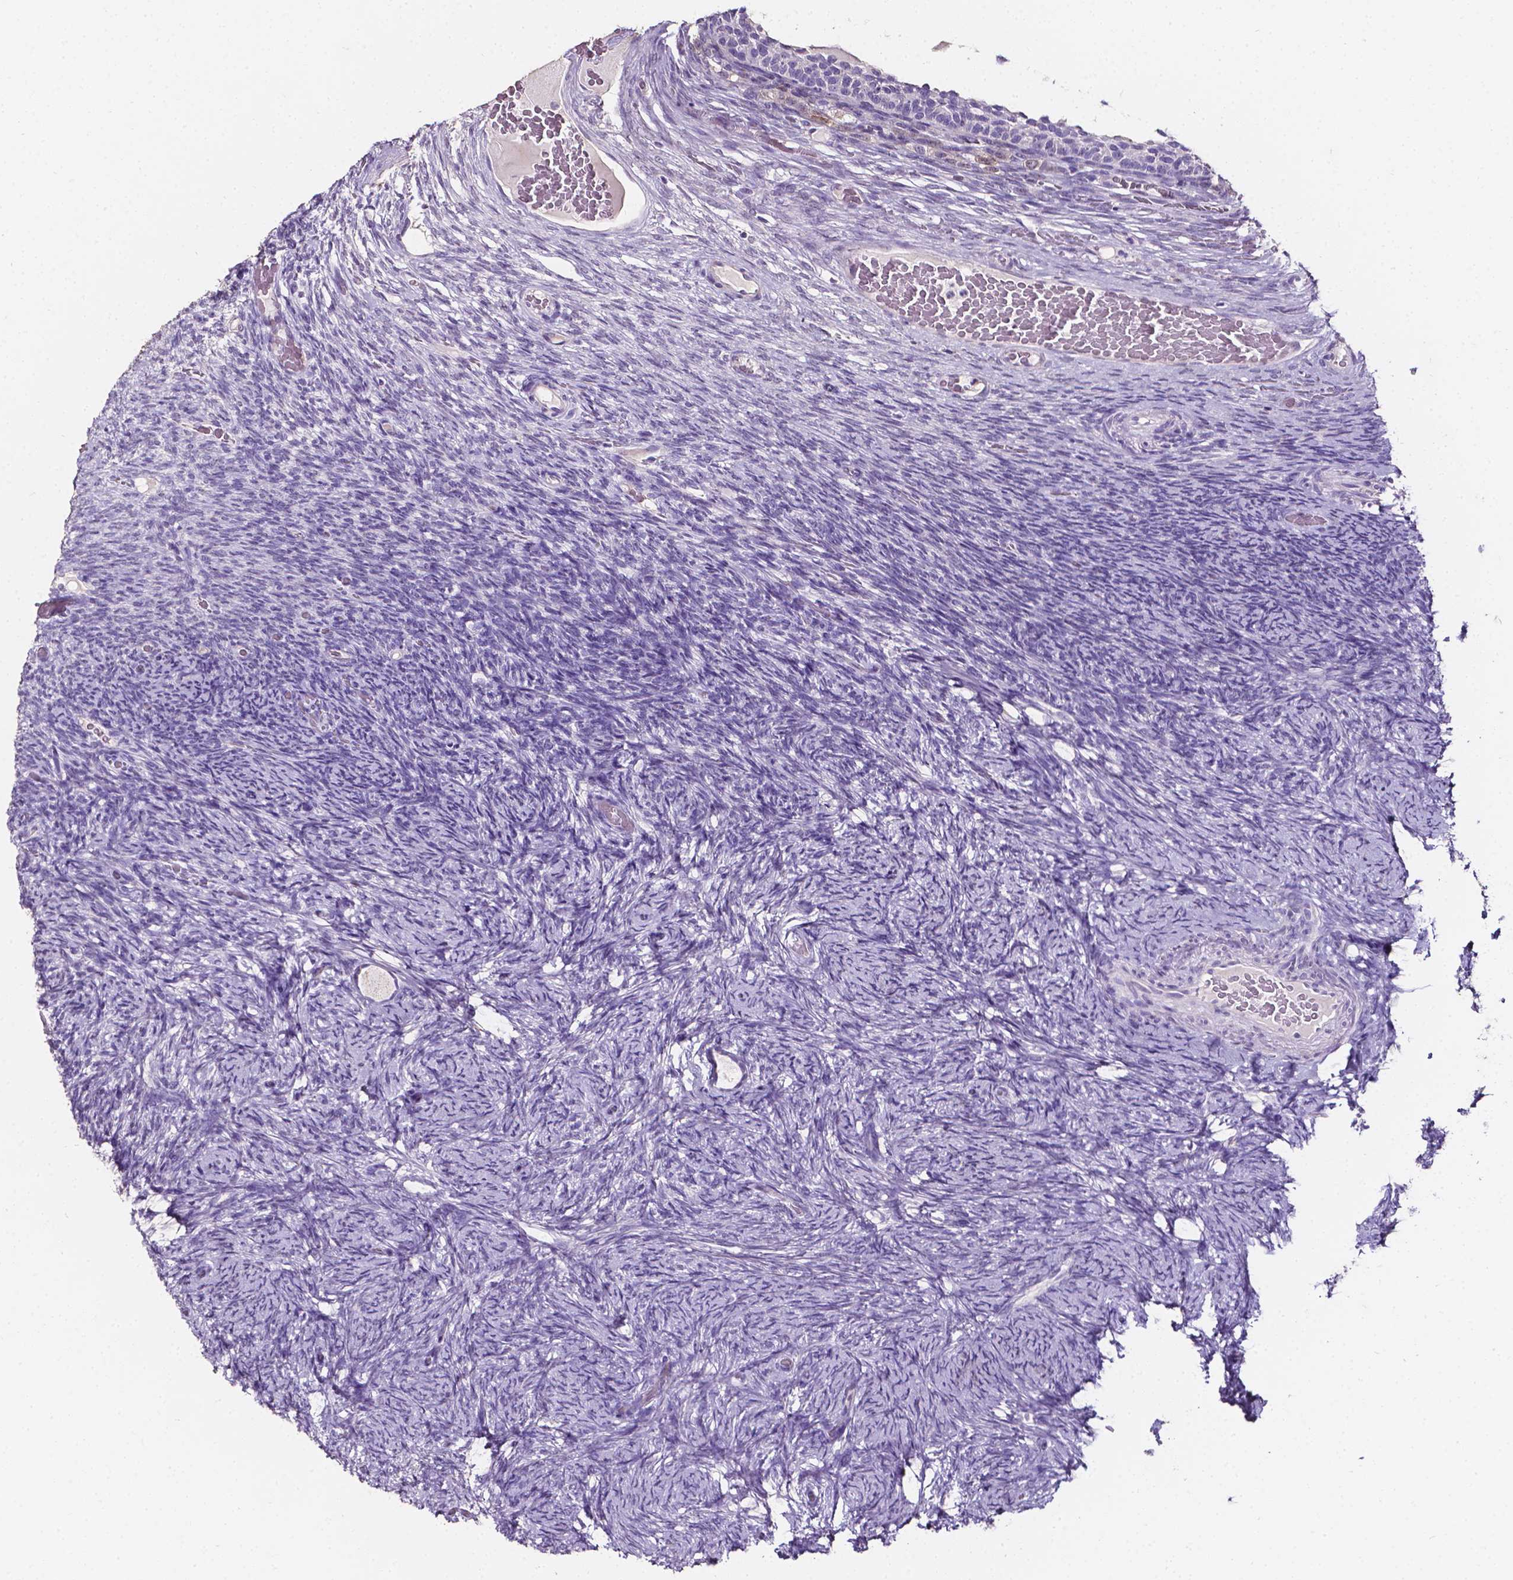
{"staining": {"intensity": "negative", "quantity": "none", "location": "none"}, "tissue": "ovary", "cell_type": "Follicle cells", "image_type": "normal", "snomed": [{"axis": "morphology", "description": "Normal tissue, NOS"}, {"axis": "topography", "description": "Ovary"}], "caption": "This is an immunohistochemistry (IHC) histopathology image of unremarkable ovary. There is no positivity in follicle cells.", "gene": "PSAT1", "patient": {"sex": "female", "age": 34}}